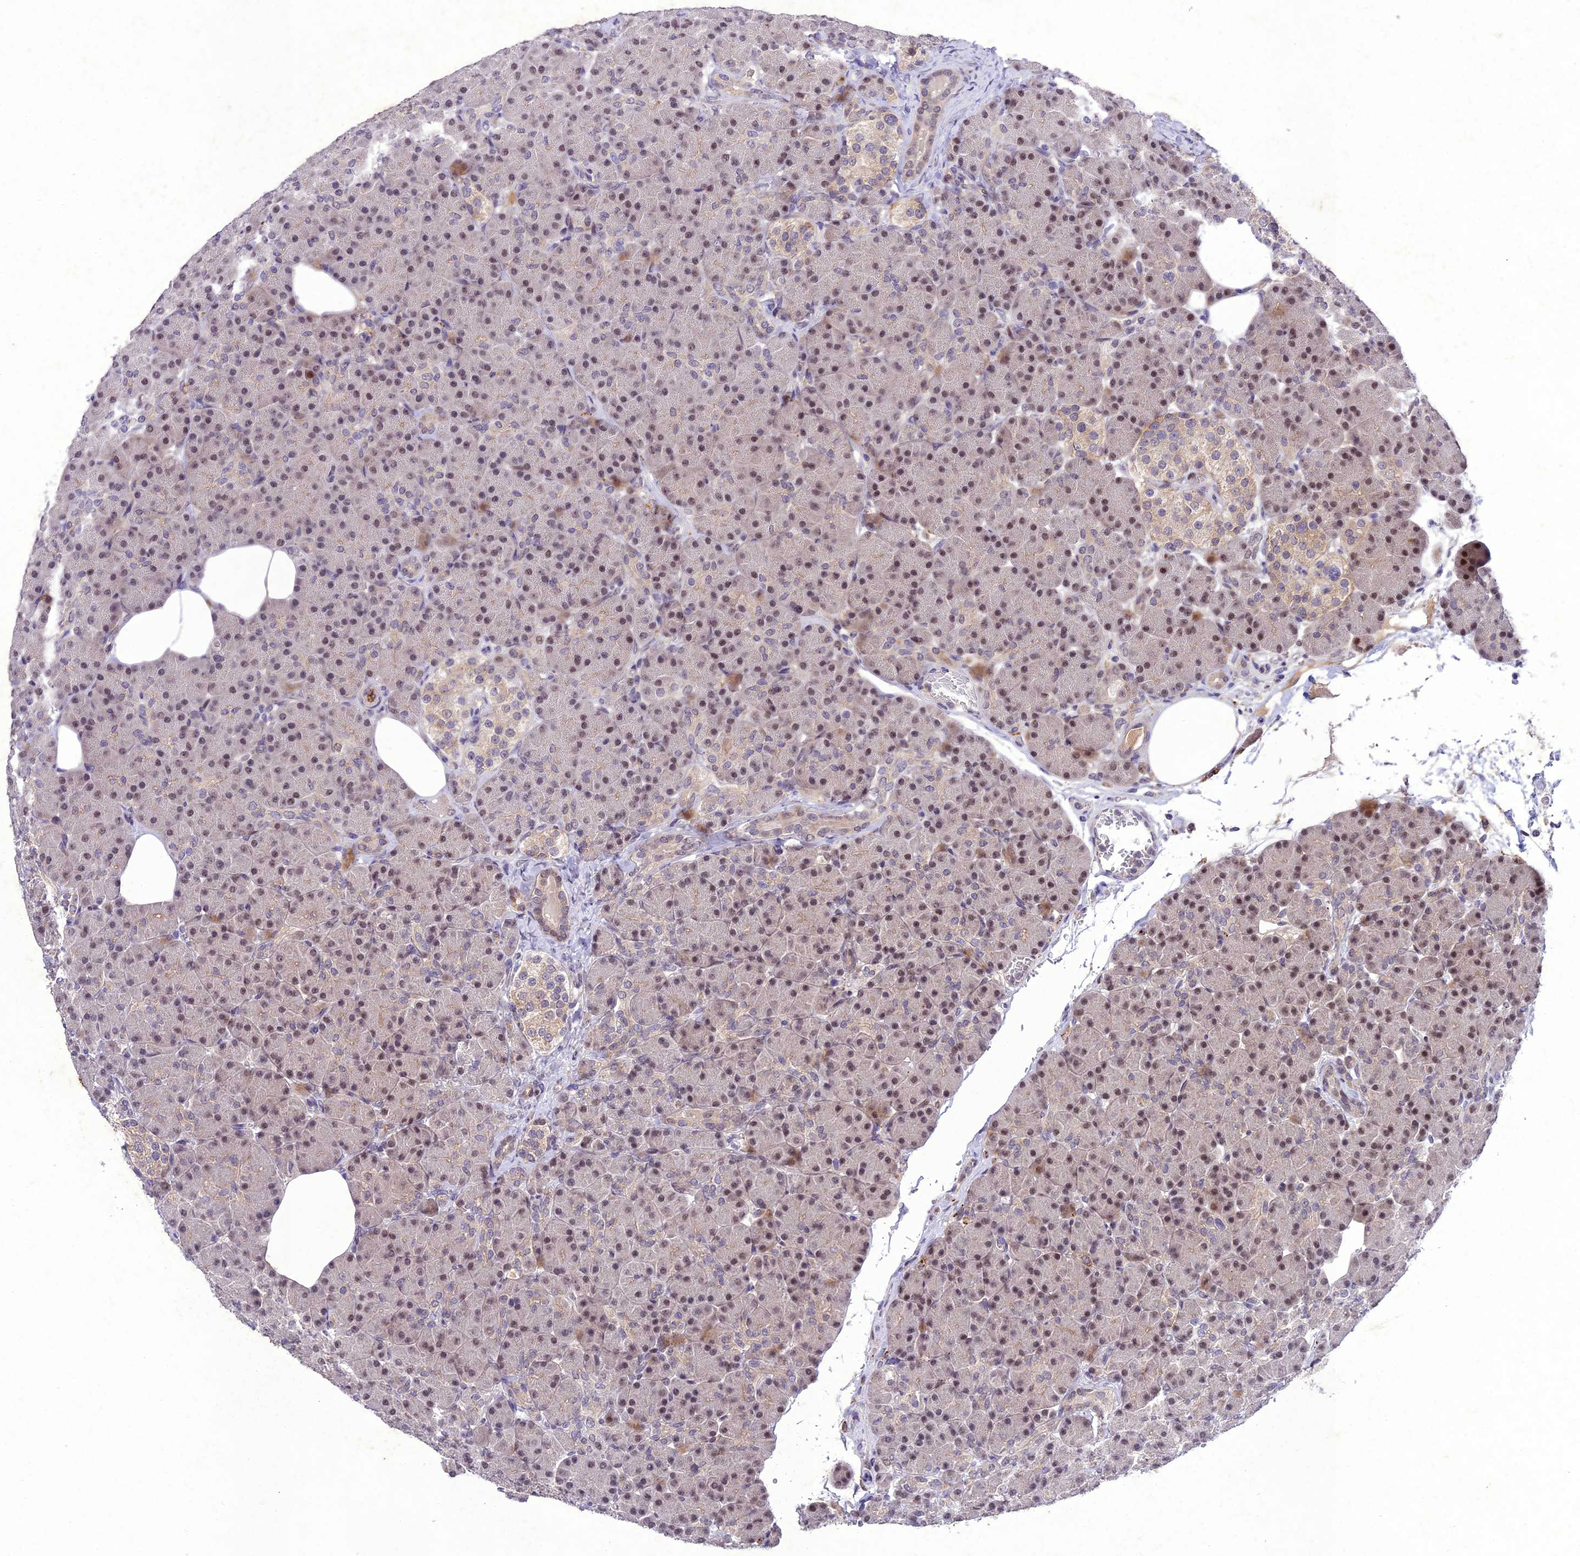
{"staining": {"intensity": "weak", "quantity": "25%-75%", "location": "nuclear"}, "tissue": "pancreas", "cell_type": "Exocrine glandular cells", "image_type": "normal", "snomed": [{"axis": "morphology", "description": "Normal tissue, NOS"}, {"axis": "topography", "description": "Pancreas"}], "caption": "An IHC micrograph of normal tissue is shown. Protein staining in brown labels weak nuclear positivity in pancreas within exocrine glandular cells.", "gene": "ANKRD52", "patient": {"sex": "female", "age": 43}}